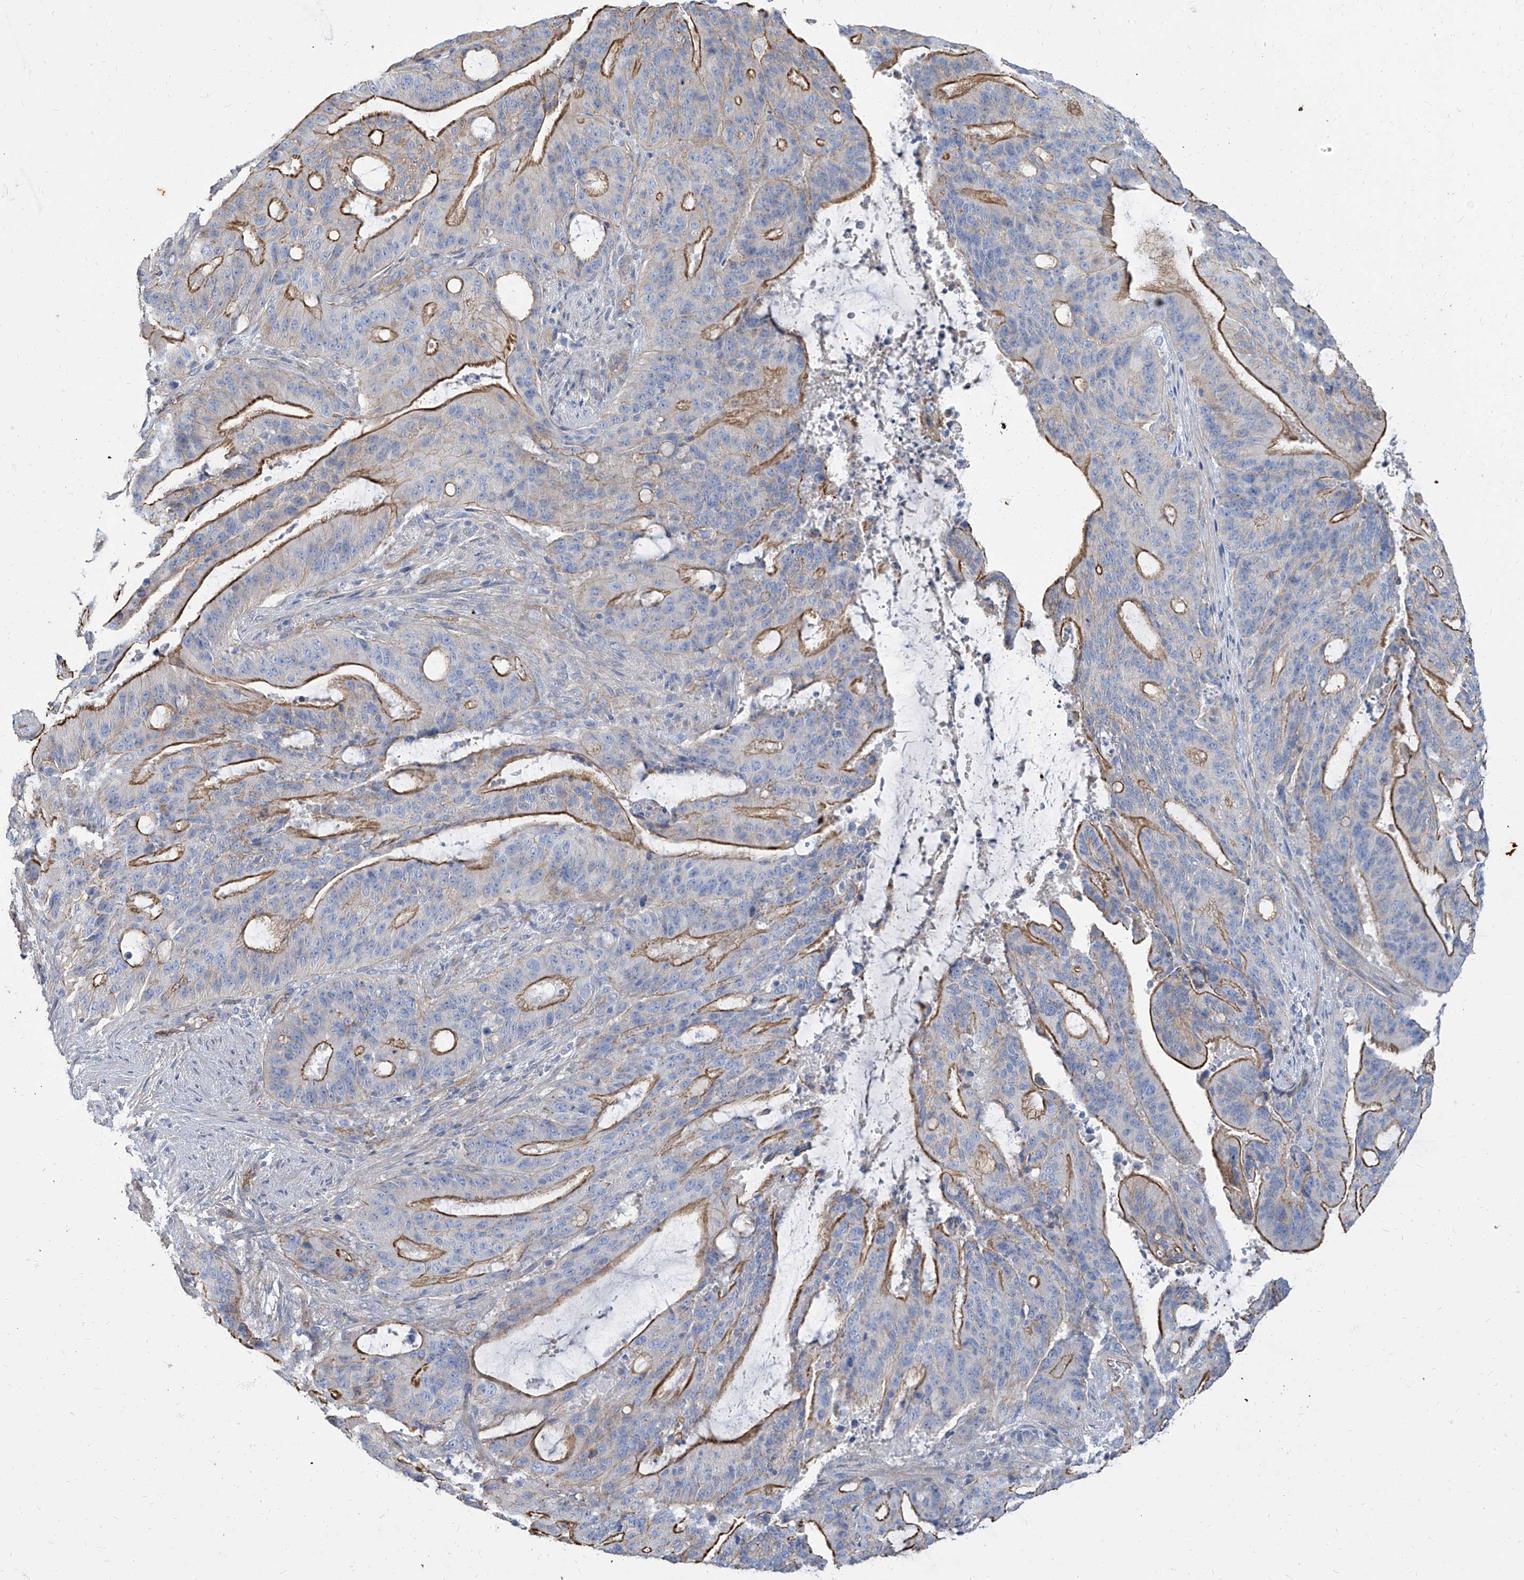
{"staining": {"intensity": "strong", "quantity": "25%-75%", "location": "cytoplasmic/membranous"}, "tissue": "liver cancer", "cell_type": "Tumor cells", "image_type": "cancer", "snomed": [{"axis": "morphology", "description": "Normal tissue, NOS"}, {"axis": "morphology", "description": "Cholangiocarcinoma"}, {"axis": "topography", "description": "Liver"}, {"axis": "topography", "description": "Peripheral nerve tissue"}], "caption": "Brown immunohistochemical staining in cholangiocarcinoma (liver) displays strong cytoplasmic/membranous positivity in about 25%-75% of tumor cells.", "gene": "TXLNB", "patient": {"sex": "female", "age": 73}}